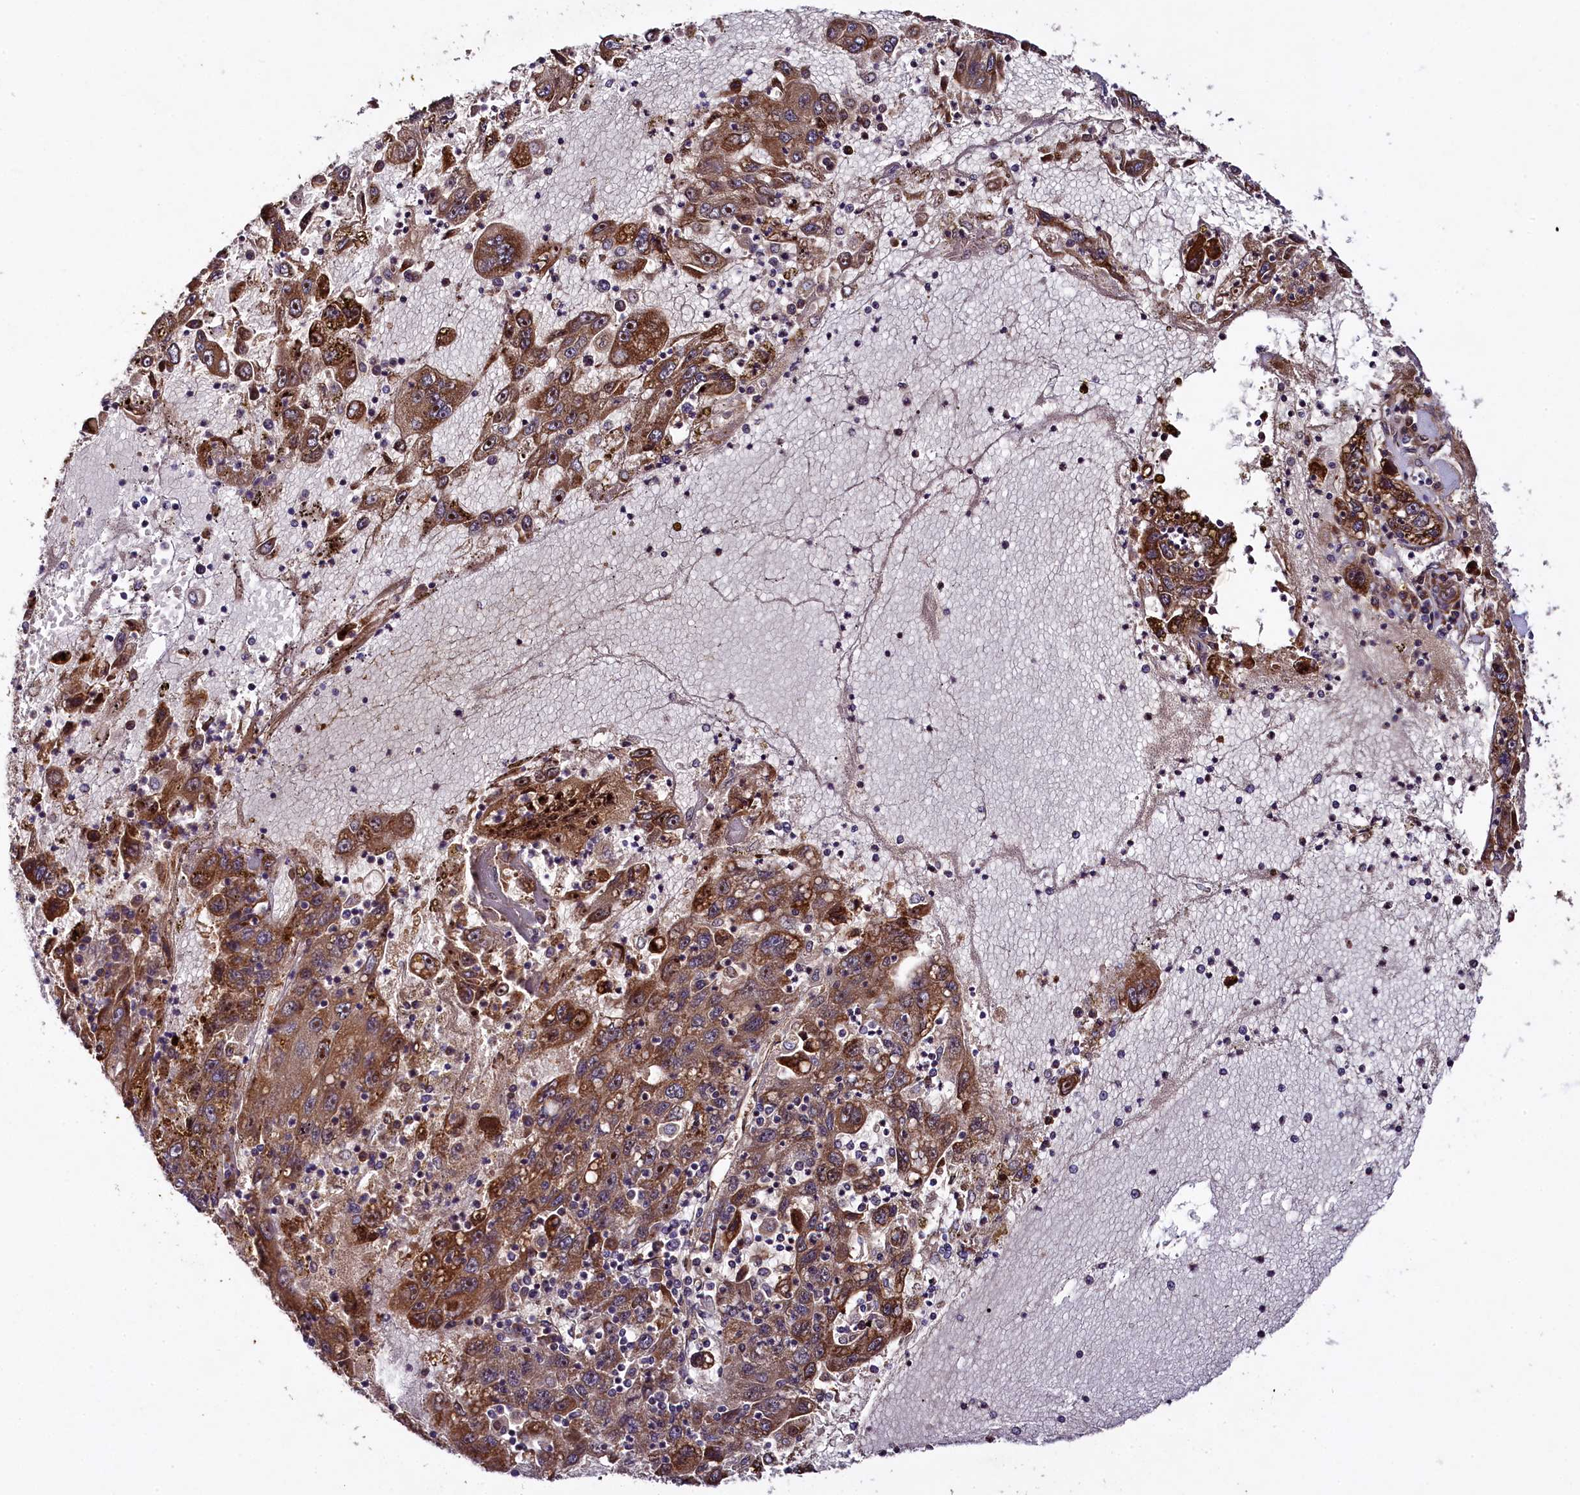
{"staining": {"intensity": "strong", "quantity": ">75%", "location": "cytoplasmic/membranous"}, "tissue": "liver cancer", "cell_type": "Tumor cells", "image_type": "cancer", "snomed": [{"axis": "morphology", "description": "Carcinoma, Hepatocellular, NOS"}, {"axis": "topography", "description": "Liver"}], "caption": "This micrograph shows liver hepatocellular carcinoma stained with immunohistochemistry to label a protein in brown. The cytoplasmic/membranous of tumor cells show strong positivity for the protein. Nuclei are counter-stained blue.", "gene": "CCDC102A", "patient": {"sex": "male", "age": 49}}